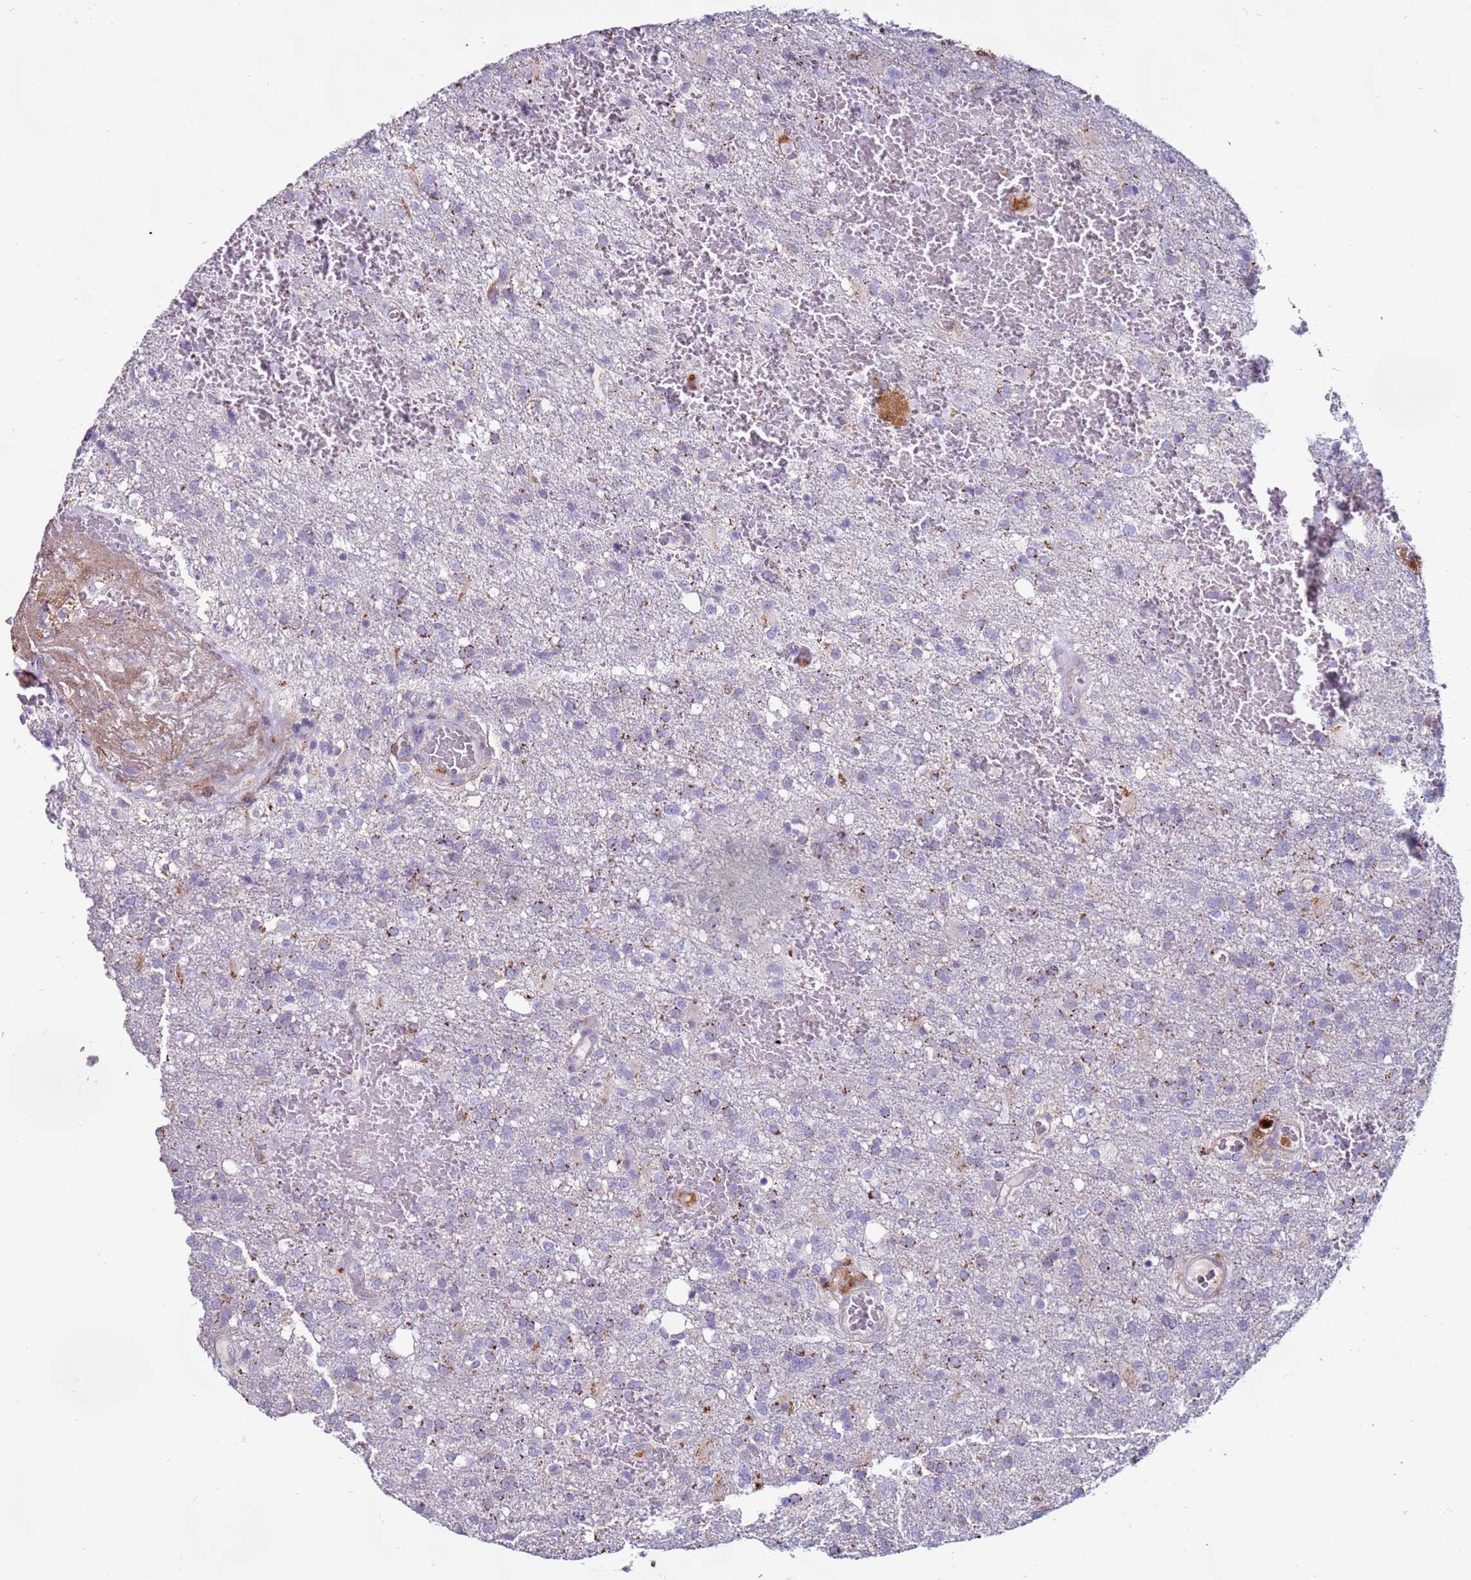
{"staining": {"intensity": "negative", "quantity": "none", "location": "none"}, "tissue": "glioma", "cell_type": "Tumor cells", "image_type": "cancer", "snomed": [{"axis": "morphology", "description": "Glioma, malignant, High grade"}, {"axis": "topography", "description": "Brain"}], "caption": "This is a image of immunohistochemistry (IHC) staining of malignant high-grade glioma, which shows no expression in tumor cells.", "gene": "CLEC4M", "patient": {"sex": "female", "age": 74}}